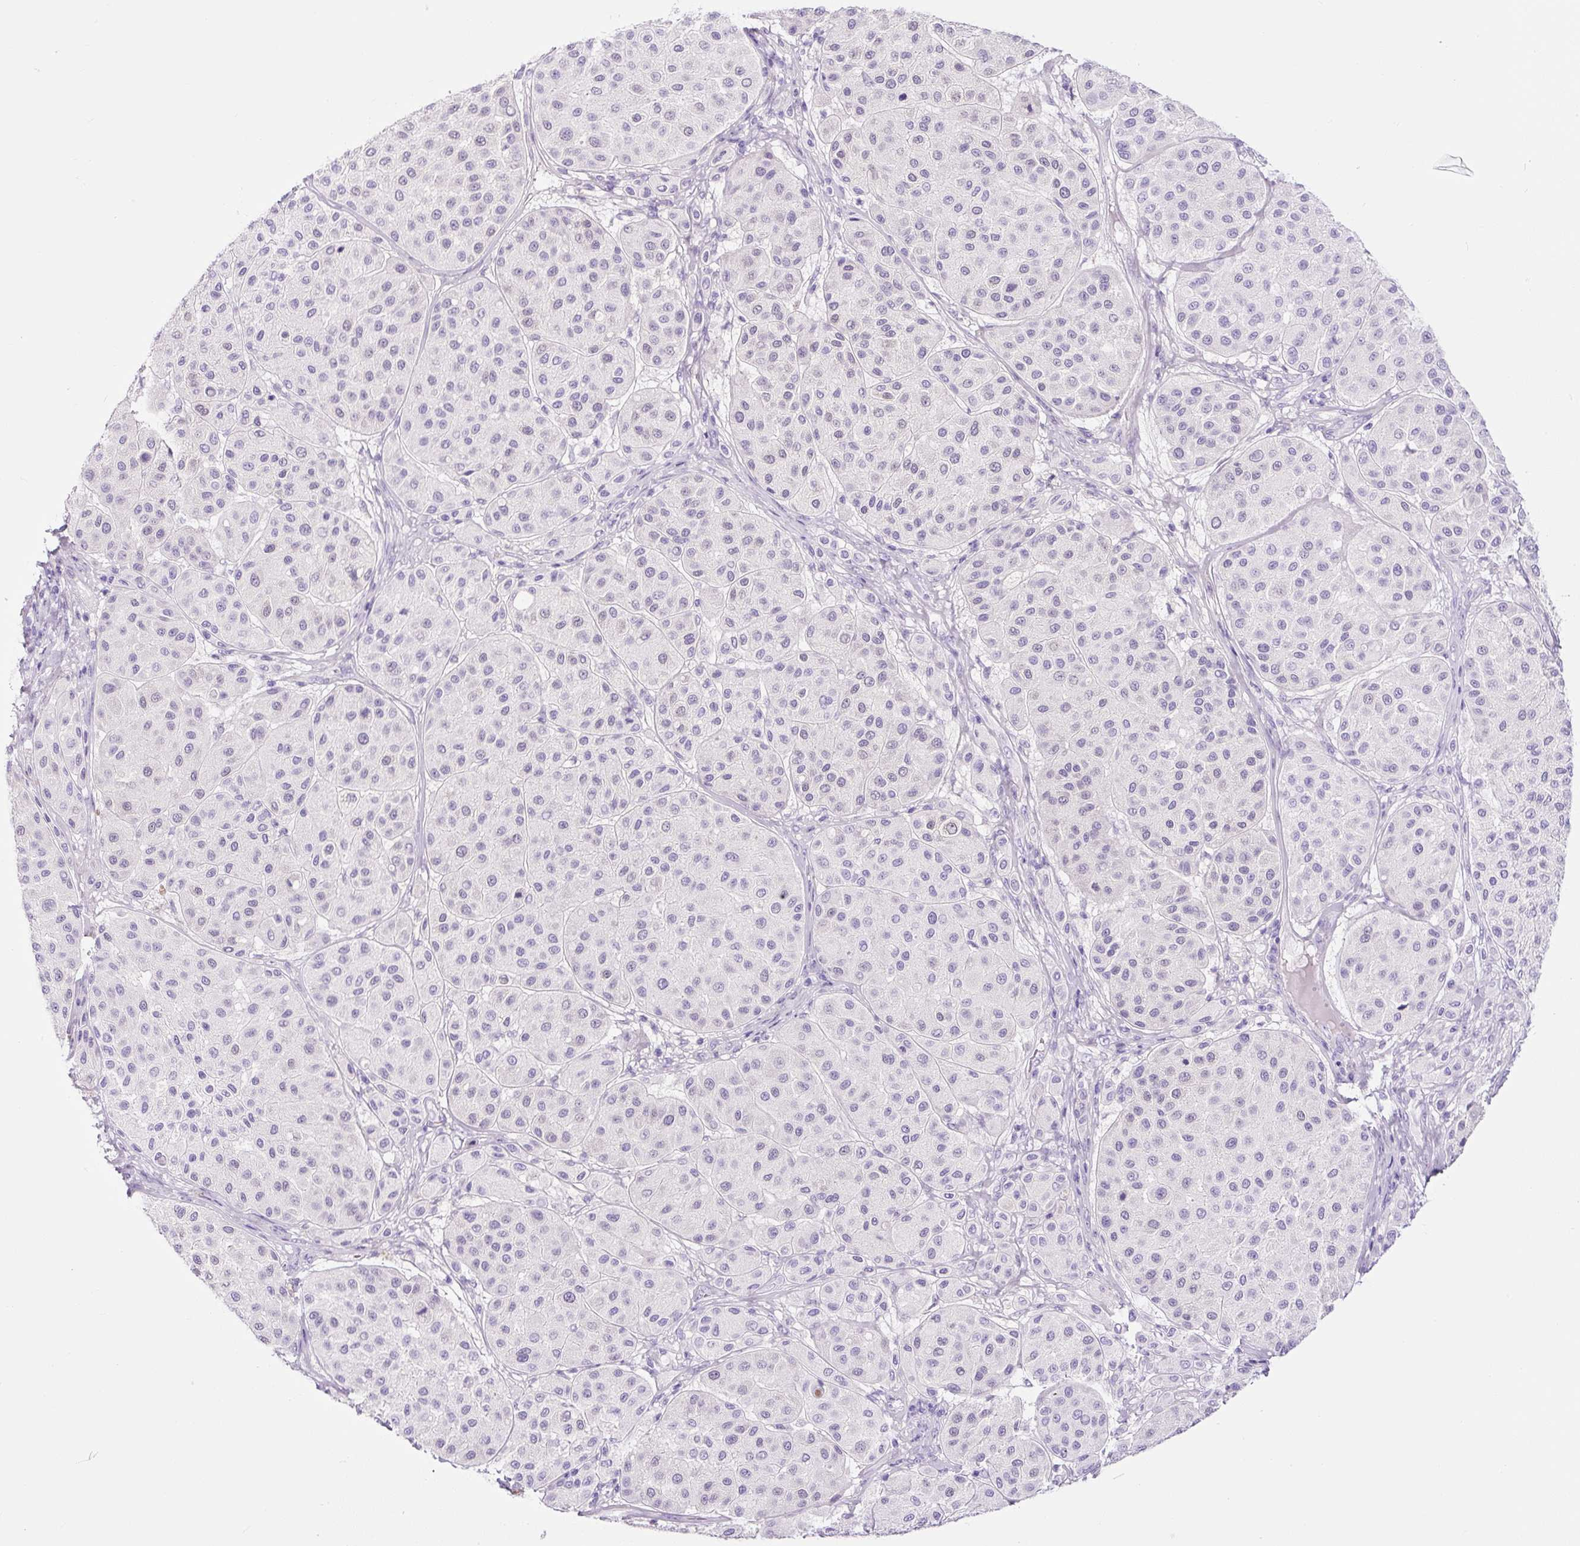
{"staining": {"intensity": "negative", "quantity": "none", "location": "none"}, "tissue": "melanoma", "cell_type": "Tumor cells", "image_type": "cancer", "snomed": [{"axis": "morphology", "description": "Malignant melanoma, Metastatic site"}, {"axis": "topography", "description": "Smooth muscle"}], "caption": "Immunohistochemistry (IHC) histopathology image of neoplastic tissue: human melanoma stained with DAB (3,3'-diaminobenzidine) demonstrates no significant protein expression in tumor cells.", "gene": "RNF212B", "patient": {"sex": "male", "age": 41}}